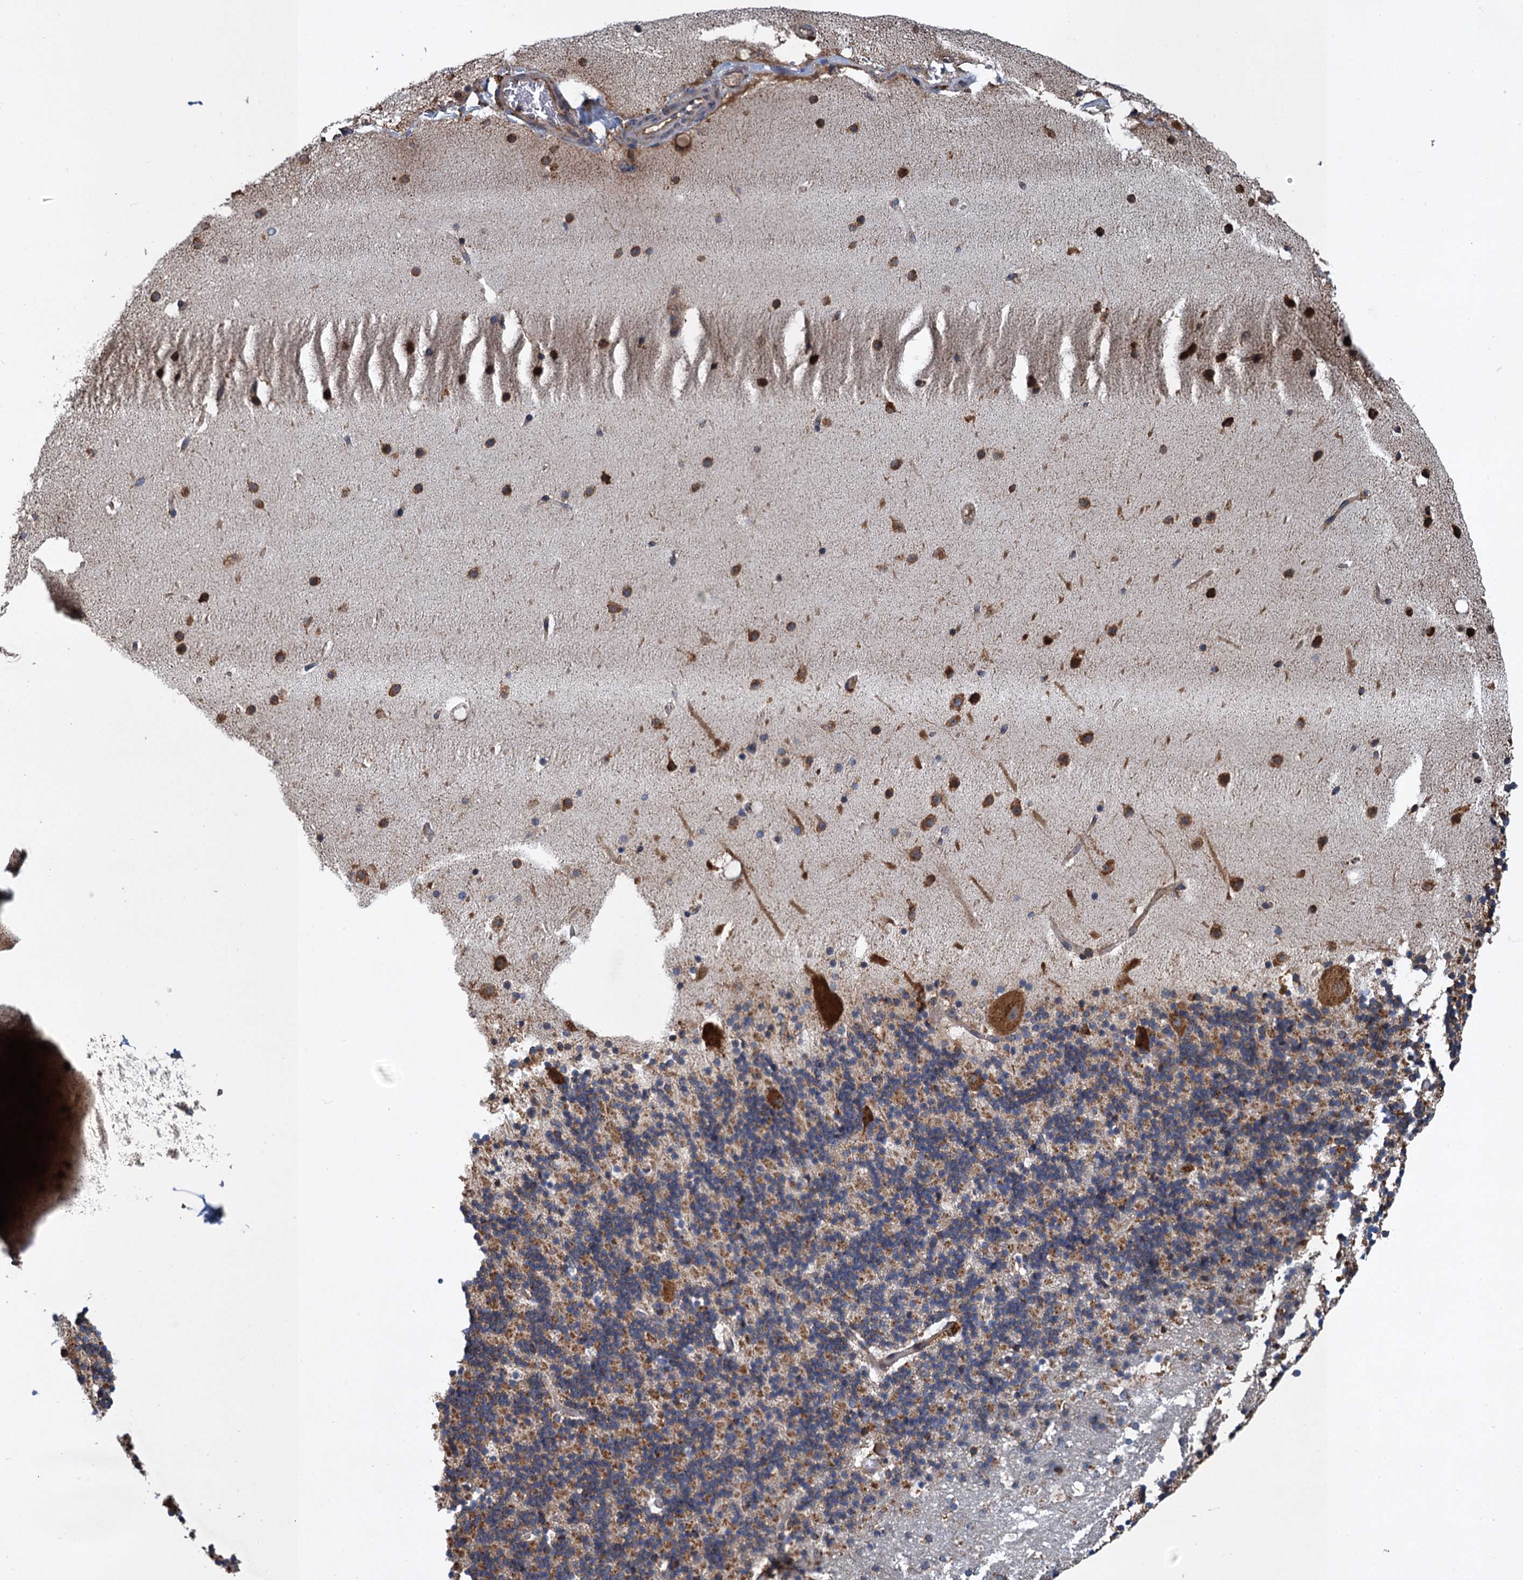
{"staining": {"intensity": "moderate", "quantity": "25%-75%", "location": "cytoplasmic/membranous"}, "tissue": "cerebellum", "cell_type": "Cells in granular layer", "image_type": "normal", "snomed": [{"axis": "morphology", "description": "Normal tissue, NOS"}, {"axis": "topography", "description": "Cerebellum"}], "caption": "Normal cerebellum exhibits moderate cytoplasmic/membranous expression in approximately 25%-75% of cells in granular layer.", "gene": "LINS1", "patient": {"sex": "male", "age": 57}}